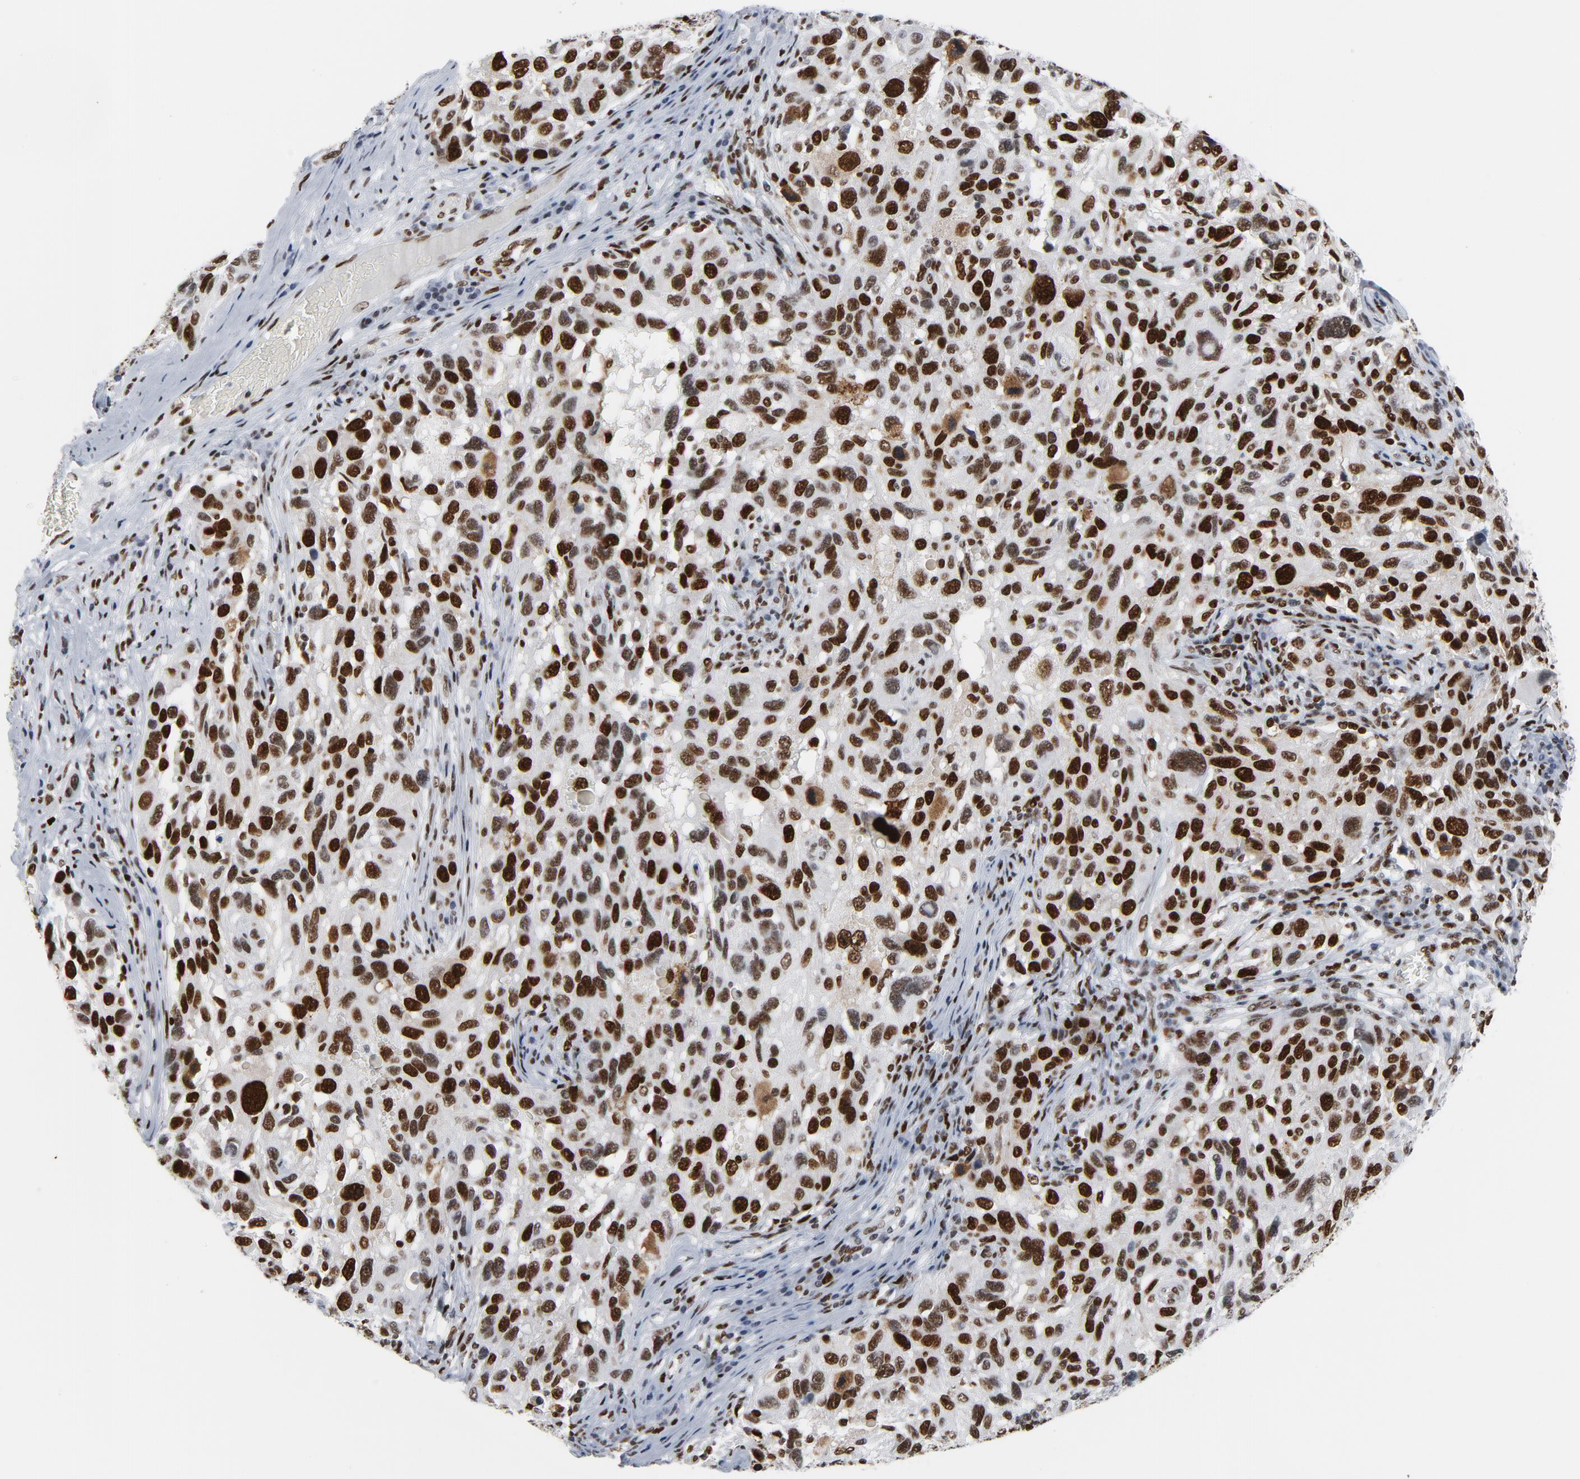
{"staining": {"intensity": "strong", "quantity": ">75%", "location": "nuclear"}, "tissue": "melanoma", "cell_type": "Tumor cells", "image_type": "cancer", "snomed": [{"axis": "morphology", "description": "Malignant melanoma, NOS"}, {"axis": "topography", "description": "Skin"}], "caption": "Human malignant melanoma stained with a brown dye shows strong nuclear positive positivity in approximately >75% of tumor cells.", "gene": "POLD1", "patient": {"sex": "male", "age": 53}}